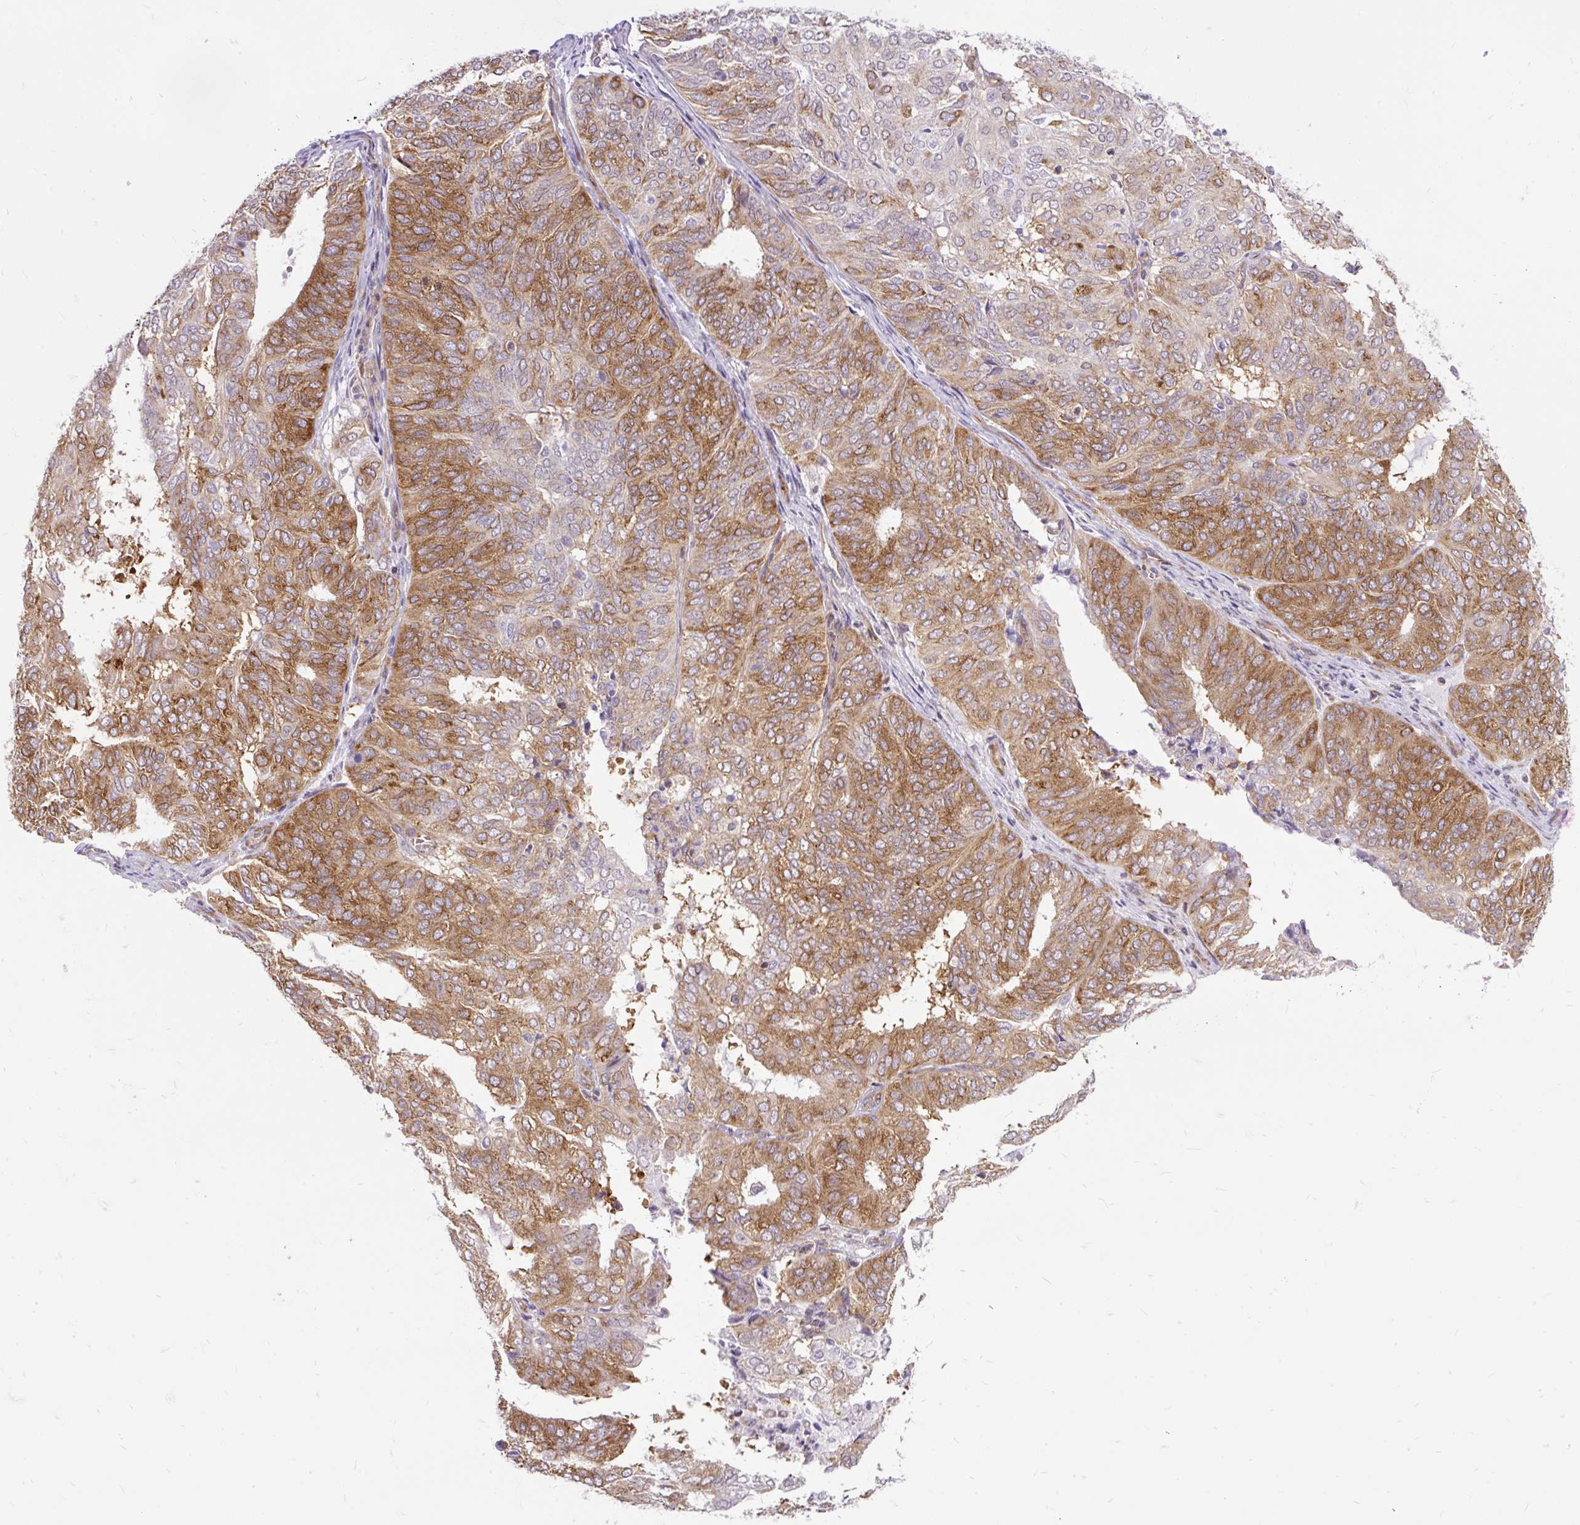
{"staining": {"intensity": "moderate", "quantity": "25%-75%", "location": "cytoplasmic/membranous"}, "tissue": "endometrial cancer", "cell_type": "Tumor cells", "image_type": "cancer", "snomed": [{"axis": "morphology", "description": "Adenocarcinoma, NOS"}, {"axis": "topography", "description": "Uterus"}], "caption": "Immunohistochemistry (IHC) histopathology image of human endometrial cancer (adenocarcinoma) stained for a protein (brown), which demonstrates medium levels of moderate cytoplasmic/membranous staining in approximately 25%-75% of tumor cells.", "gene": "TRIM17", "patient": {"sex": "female", "age": 60}}